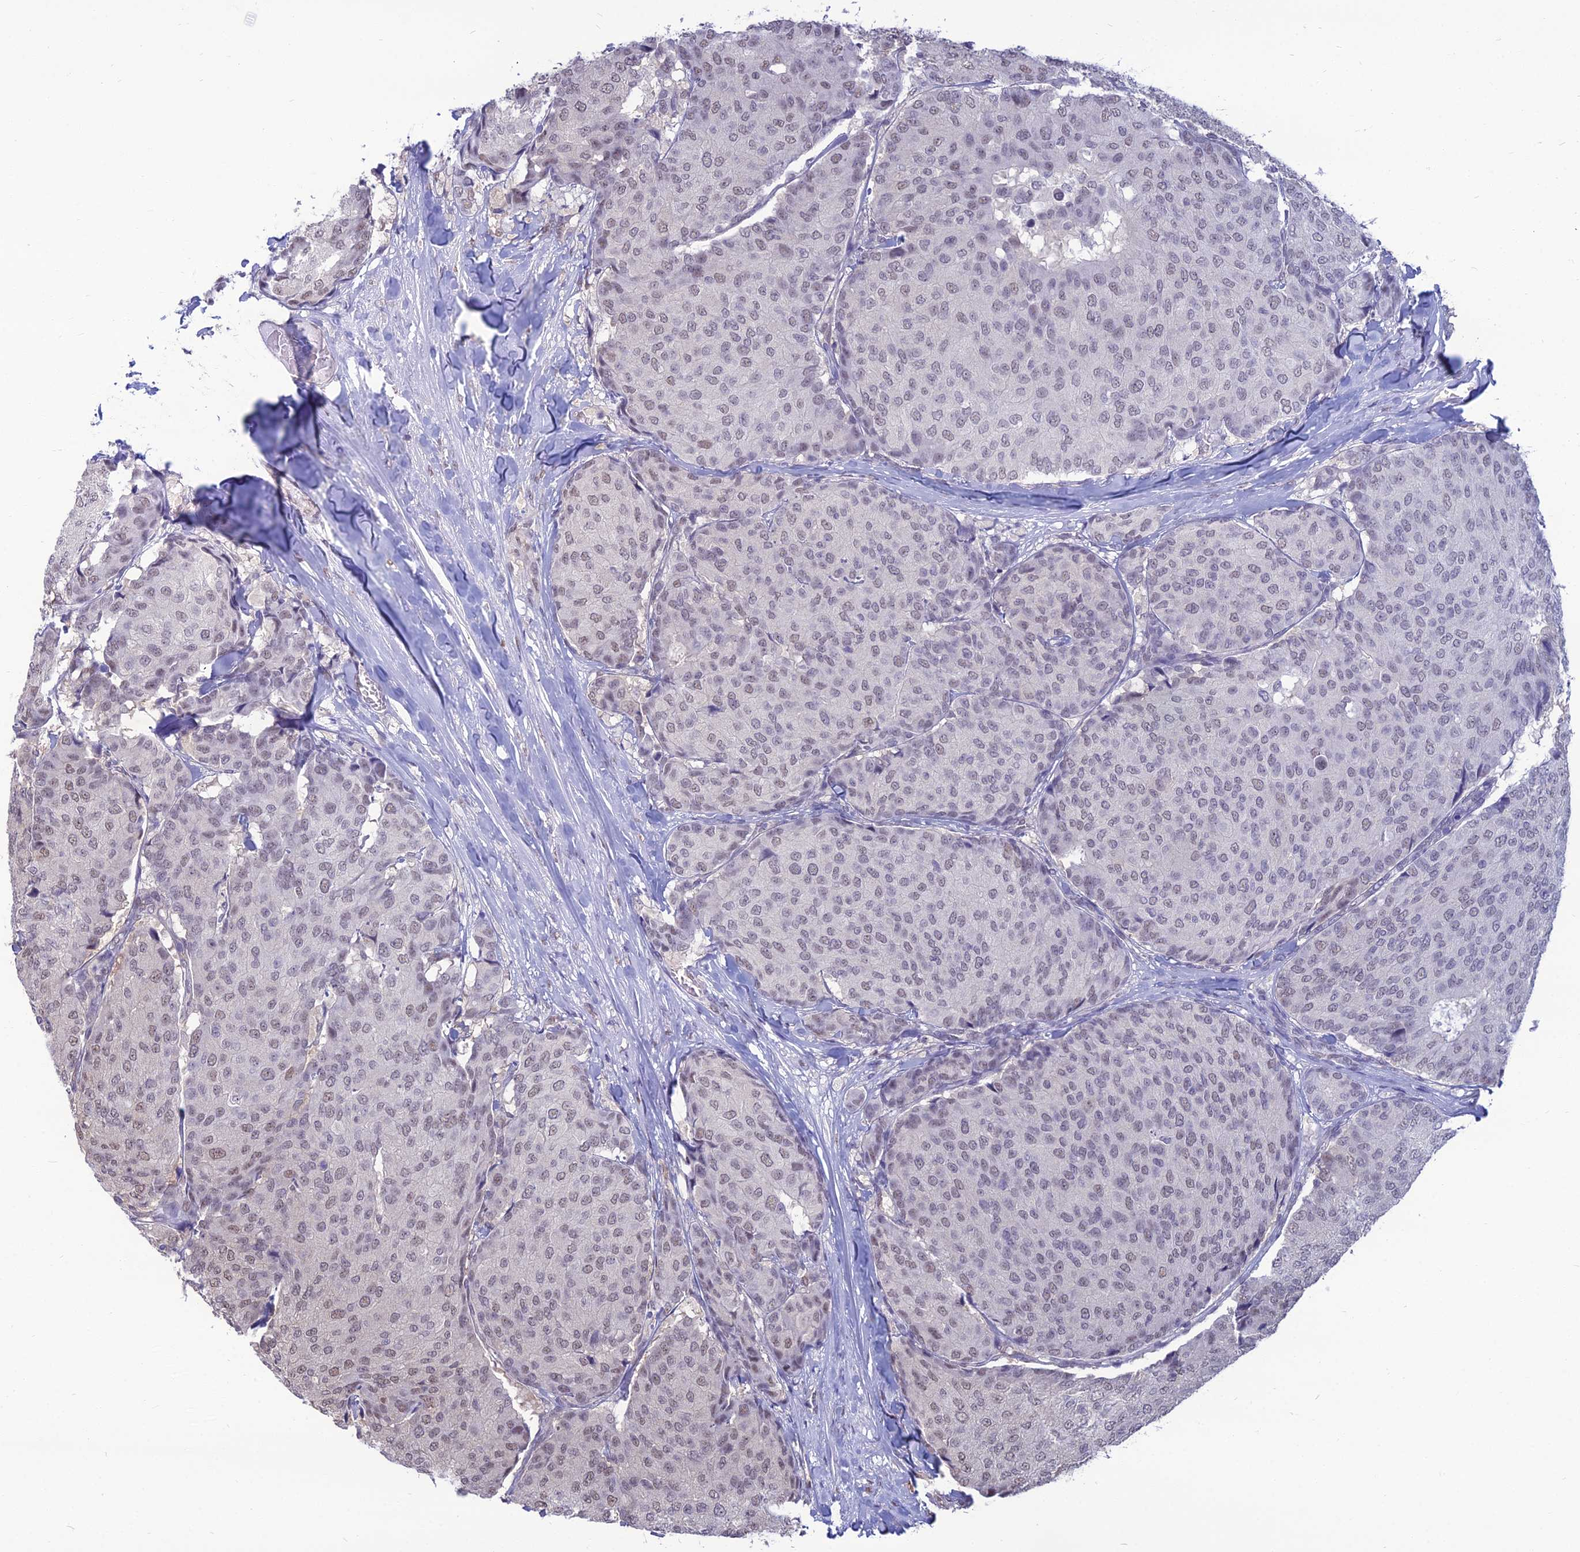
{"staining": {"intensity": "weak", "quantity": "25%-75%", "location": "nuclear"}, "tissue": "breast cancer", "cell_type": "Tumor cells", "image_type": "cancer", "snomed": [{"axis": "morphology", "description": "Duct carcinoma"}, {"axis": "topography", "description": "Breast"}], "caption": "Breast infiltrating ductal carcinoma was stained to show a protein in brown. There is low levels of weak nuclear positivity in approximately 25%-75% of tumor cells.", "gene": "SRSF7", "patient": {"sex": "female", "age": 75}}